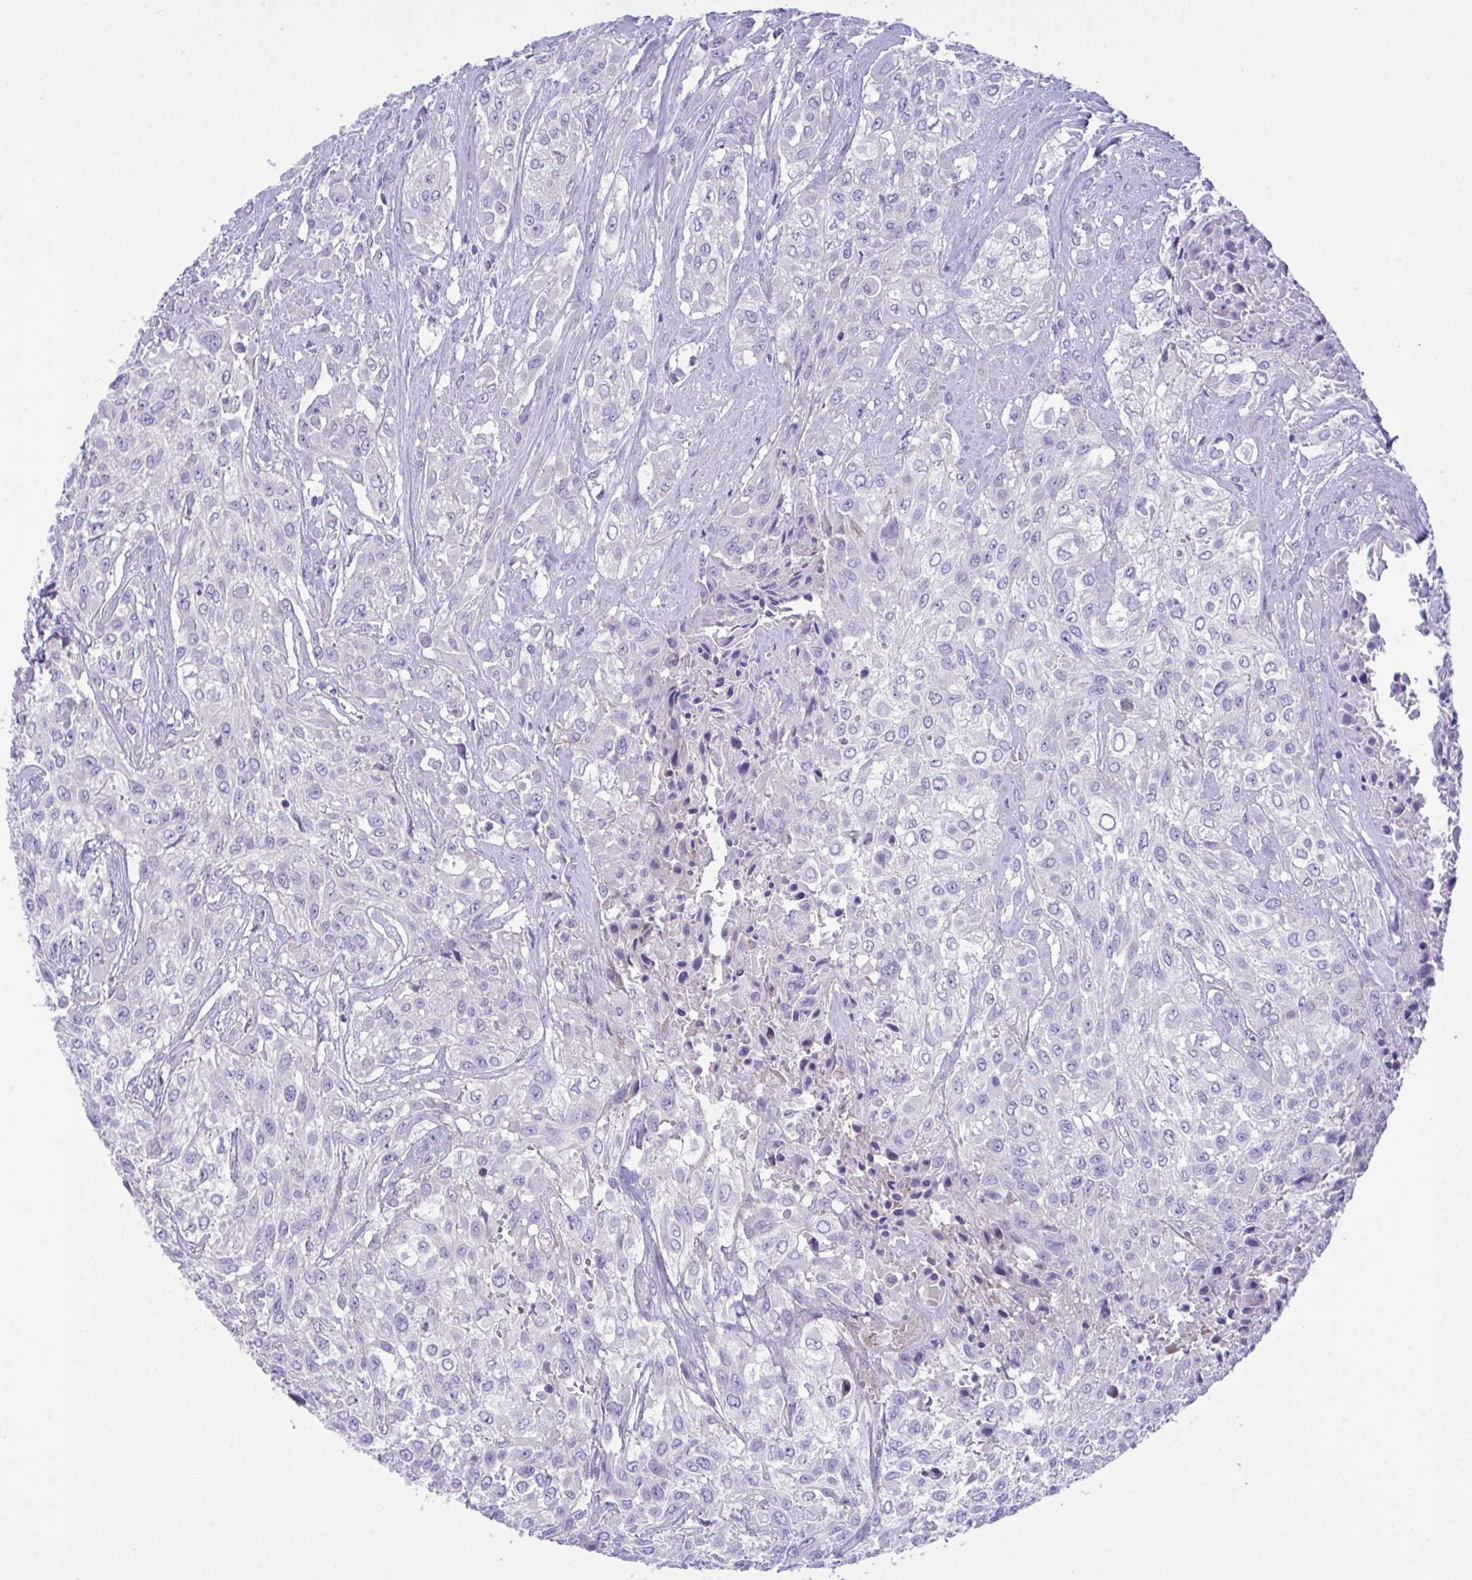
{"staining": {"intensity": "negative", "quantity": "none", "location": "none"}, "tissue": "urothelial cancer", "cell_type": "Tumor cells", "image_type": "cancer", "snomed": [{"axis": "morphology", "description": "Urothelial carcinoma, High grade"}, {"axis": "topography", "description": "Urinary bladder"}], "caption": "Immunohistochemical staining of human urothelial cancer exhibits no significant expression in tumor cells.", "gene": "WDR97", "patient": {"sex": "male", "age": 57}}